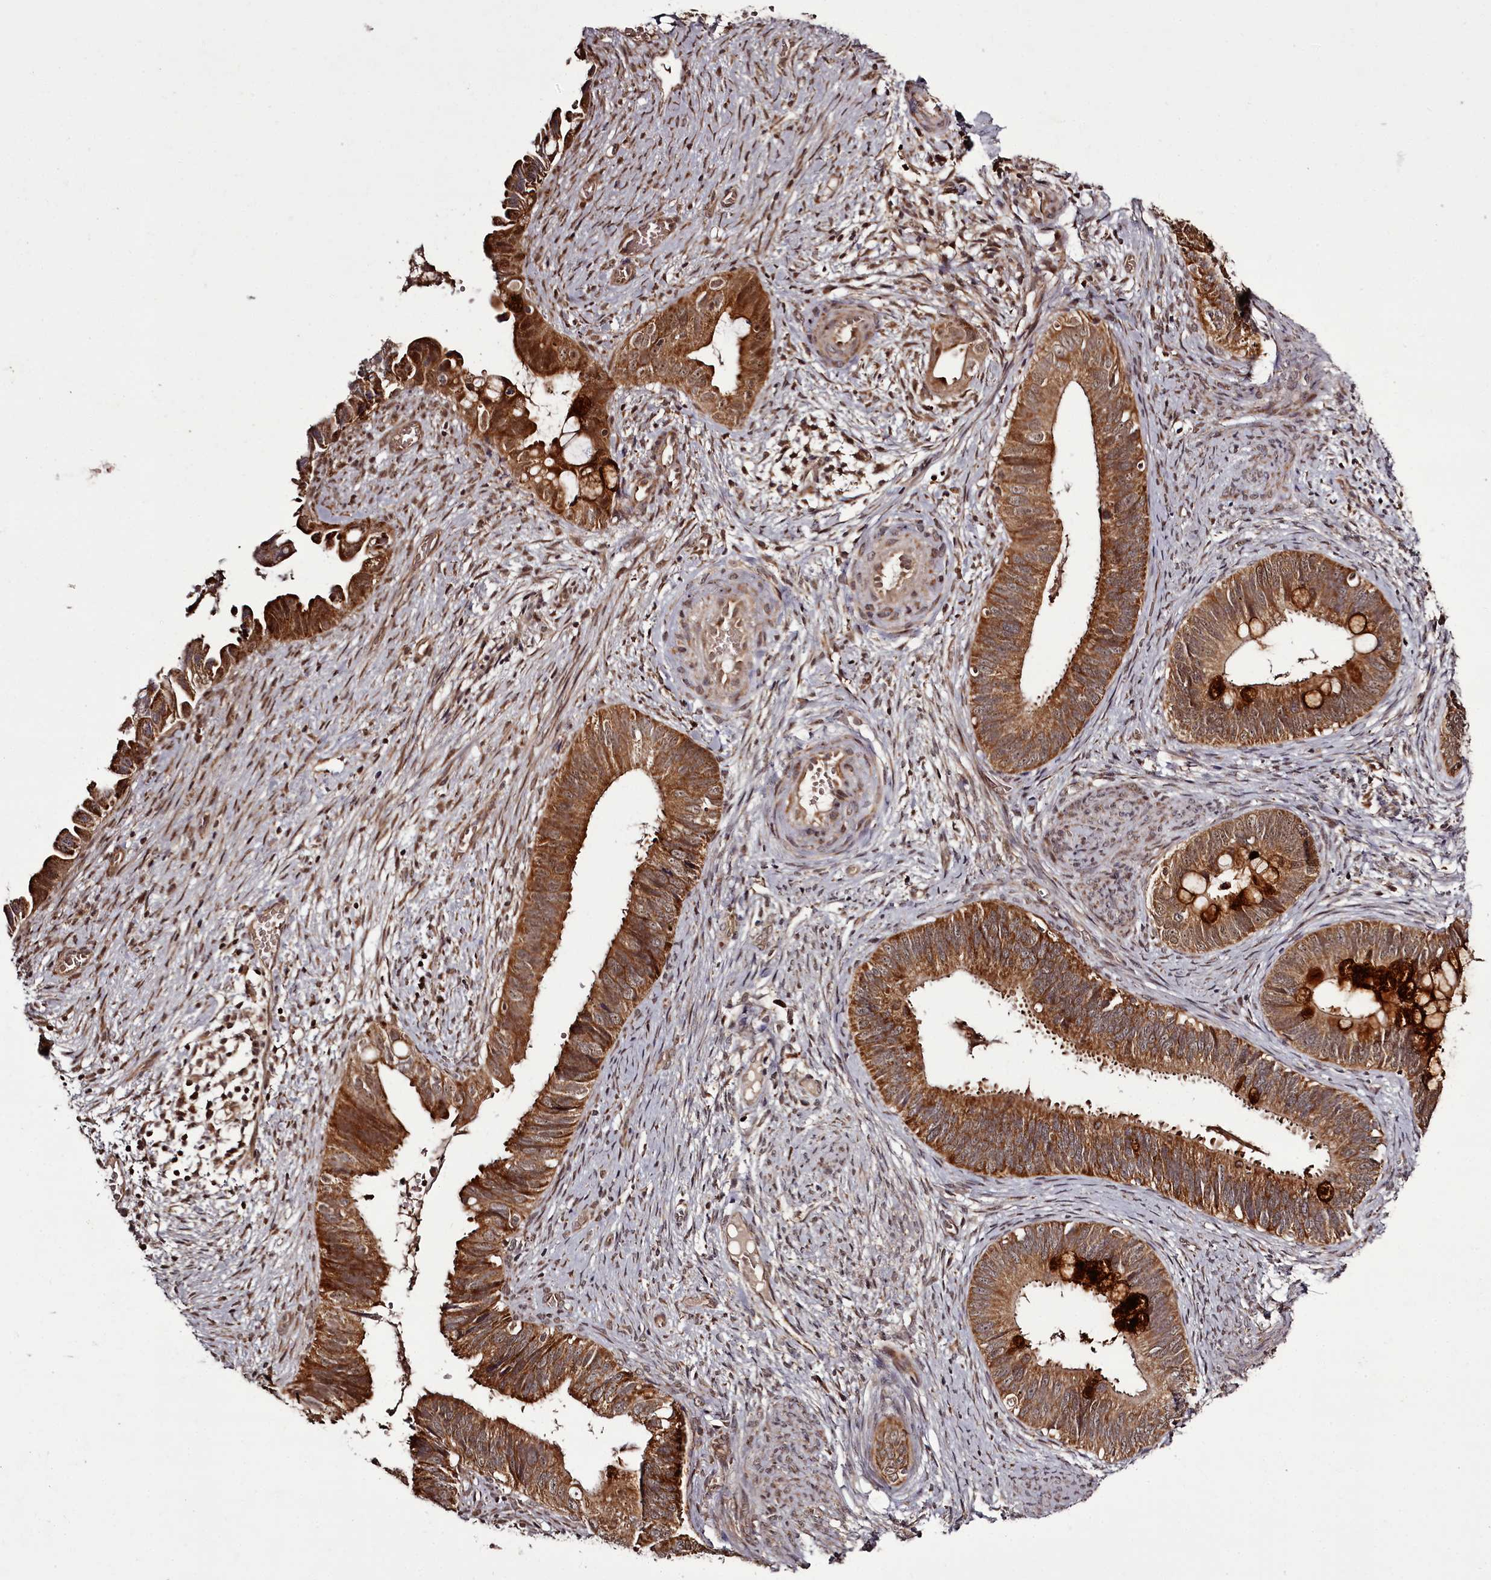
{"staining": {"intensity": "strong", "quantity": ">75%", "location": "cytoplasmic/membranous"}, "tissue": "cervical cancer", "cell_type": "Tumor cells", "image_type": "cancer", "snomed": [{"axis": "morphology", "description": "Adenocarcinoma, NOS"}, {"axis": "topography", "description": "Cervix"}], "caption": "Adenocarcinoma (cervical) was stained to show a protein in brown. There is high levels of strong cytoplasmic/membranous positivity in approximately >75% of tumor cells. (DAB (3,3'-diaminobenzidine) IHC with brightfield microscopy, high magnification).", "gene": "PCBP2", "patient": {"sex": "female", "age": 42}}